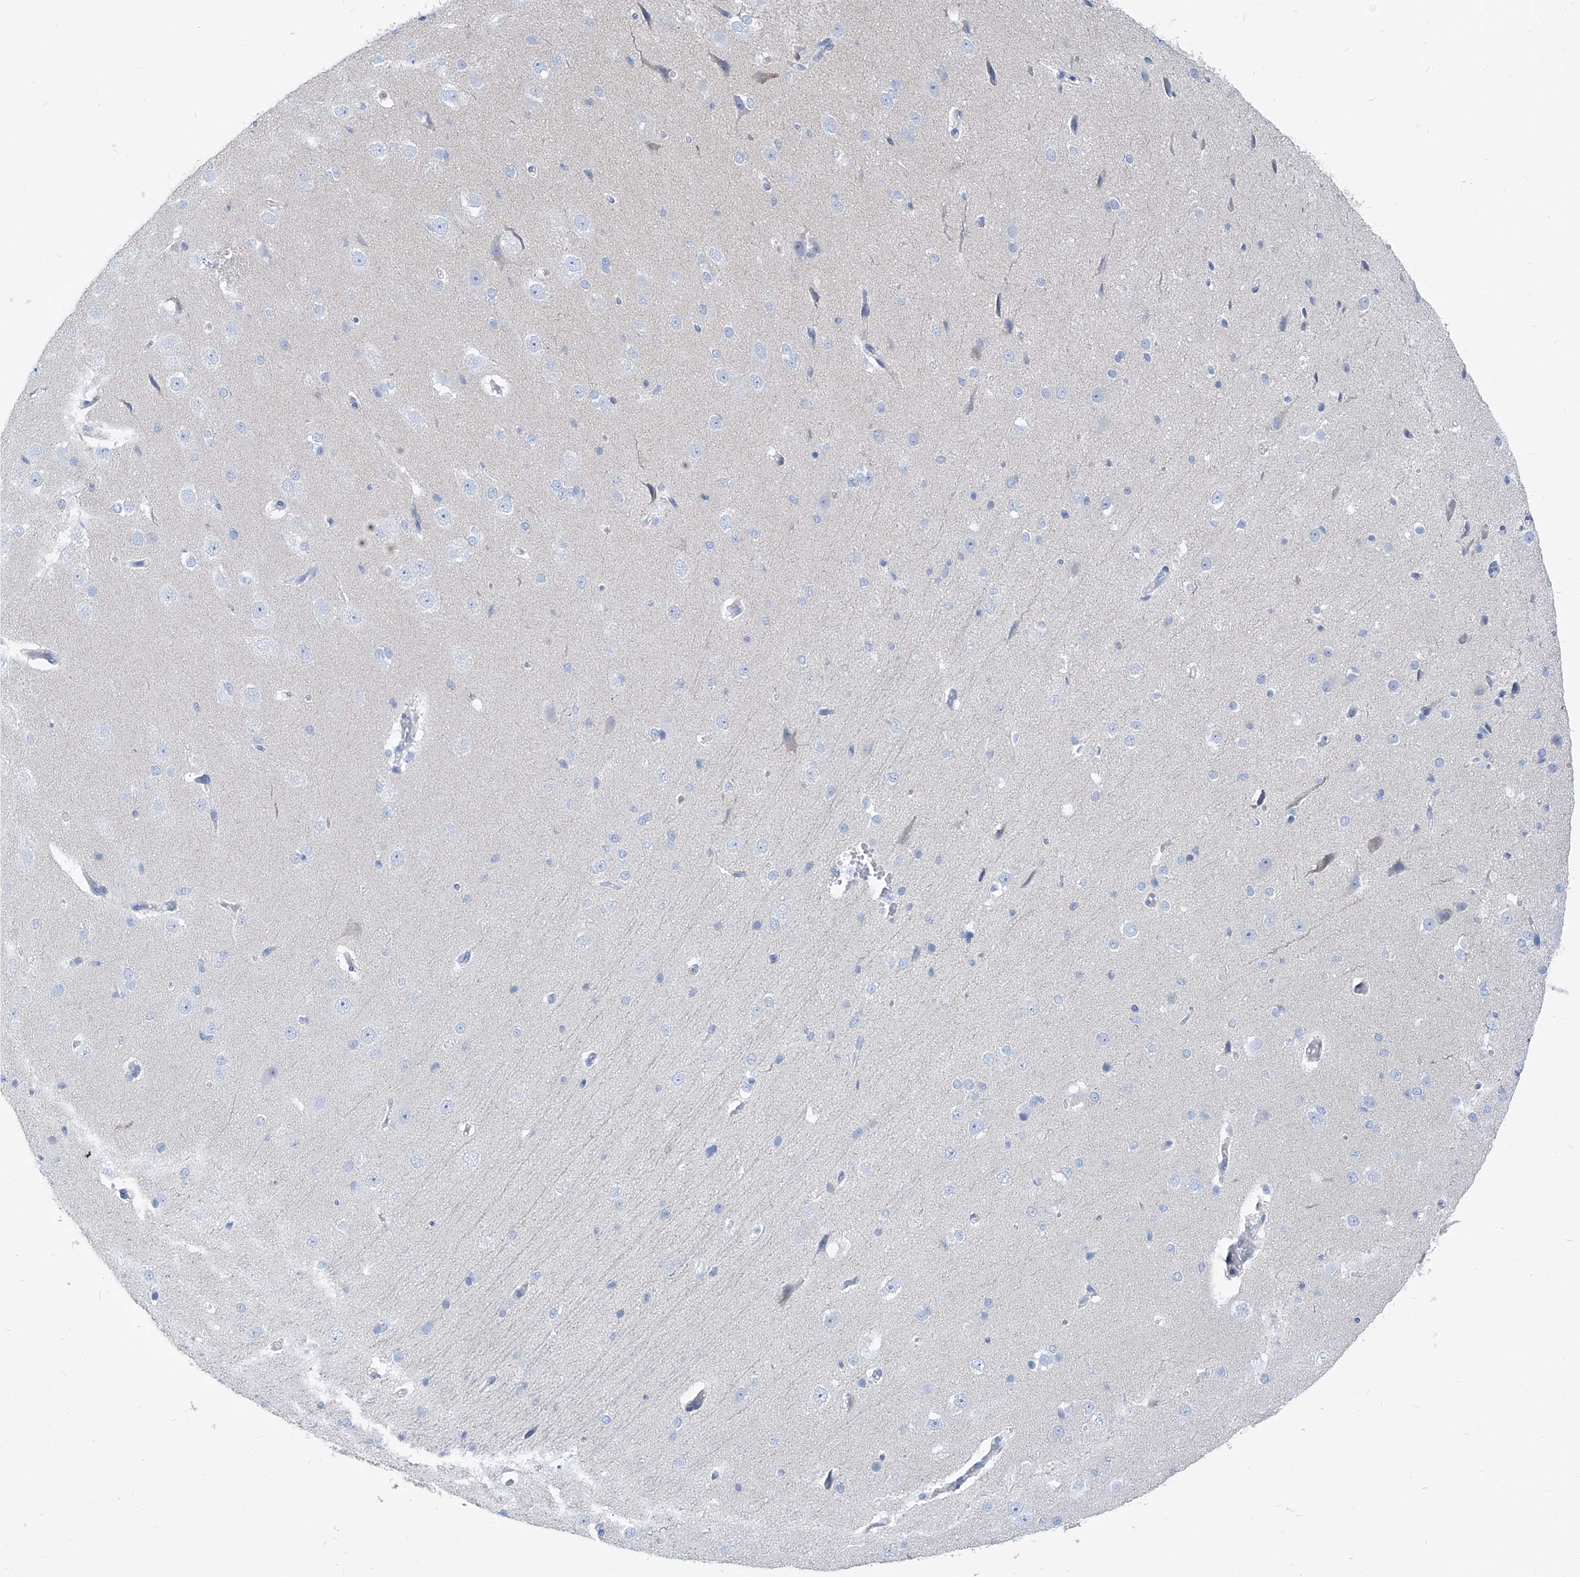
{"staining": {"intensity": "negative", "quantity": "none", "location": "none"}, "tissue": "cerebral cortex", "cell_type": "Endothelial cells", "image_type": "normal", "snomed": [{"axis": "morphology", "description": "Normal tissue, NOS"}, {"axis": "morphology", "description": "Developmental malformation"}, {"axis": "topography", "description": "Cerebral cortex"}], "caption": "DAB (3,3'-diaminobenzidine) immunohistochemical staining of benign human cerebral cortex demonstrates no significant positivity in endothelial cells.", "gene": "FRS3", "patient": {"sex": "female", "age": 30}}